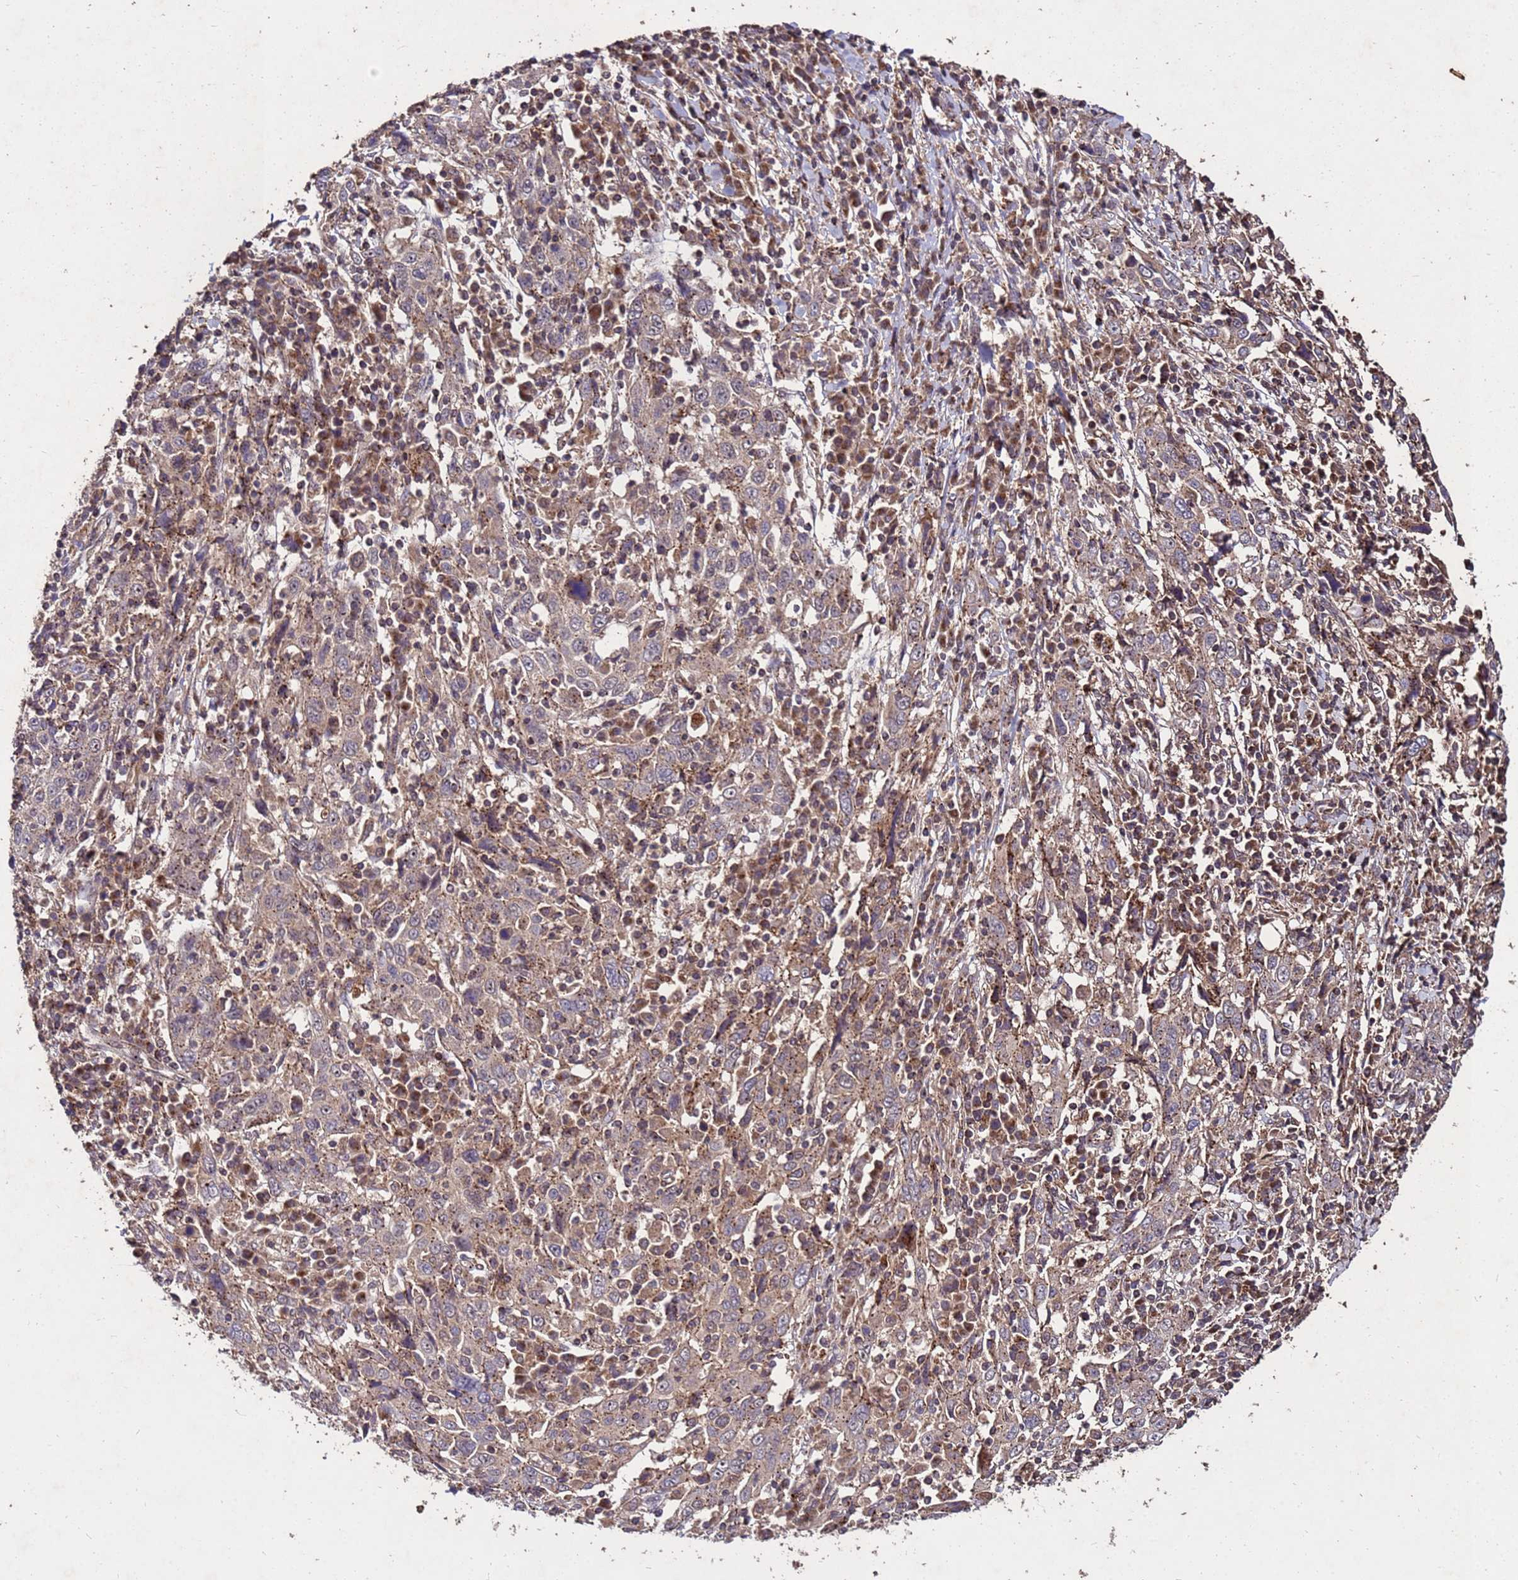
{"staining": {"intensity": "weak", "quantity": "25%-75%", "location": "cytoplasmic/membranous"}, "tissue": "cervical cancer", "cell_type": "Tumor cells", "image_type": "cancer", "snomed": [{"axis": "morphology", "description": "Squamous cell carcinoma, NOS"}, {"axis": "topography", "description": "Cervix"}], "caption": "Immunohistochemistry micrograph of cervical squamous cell carcinoma stained for a protein (brown), which shows low levels of weak cytoplasmic/membranous positivity in about 25%-75% of tumor cells.", "gene": "TOR4A", "patient": {"sex": "female", "age": 46}}